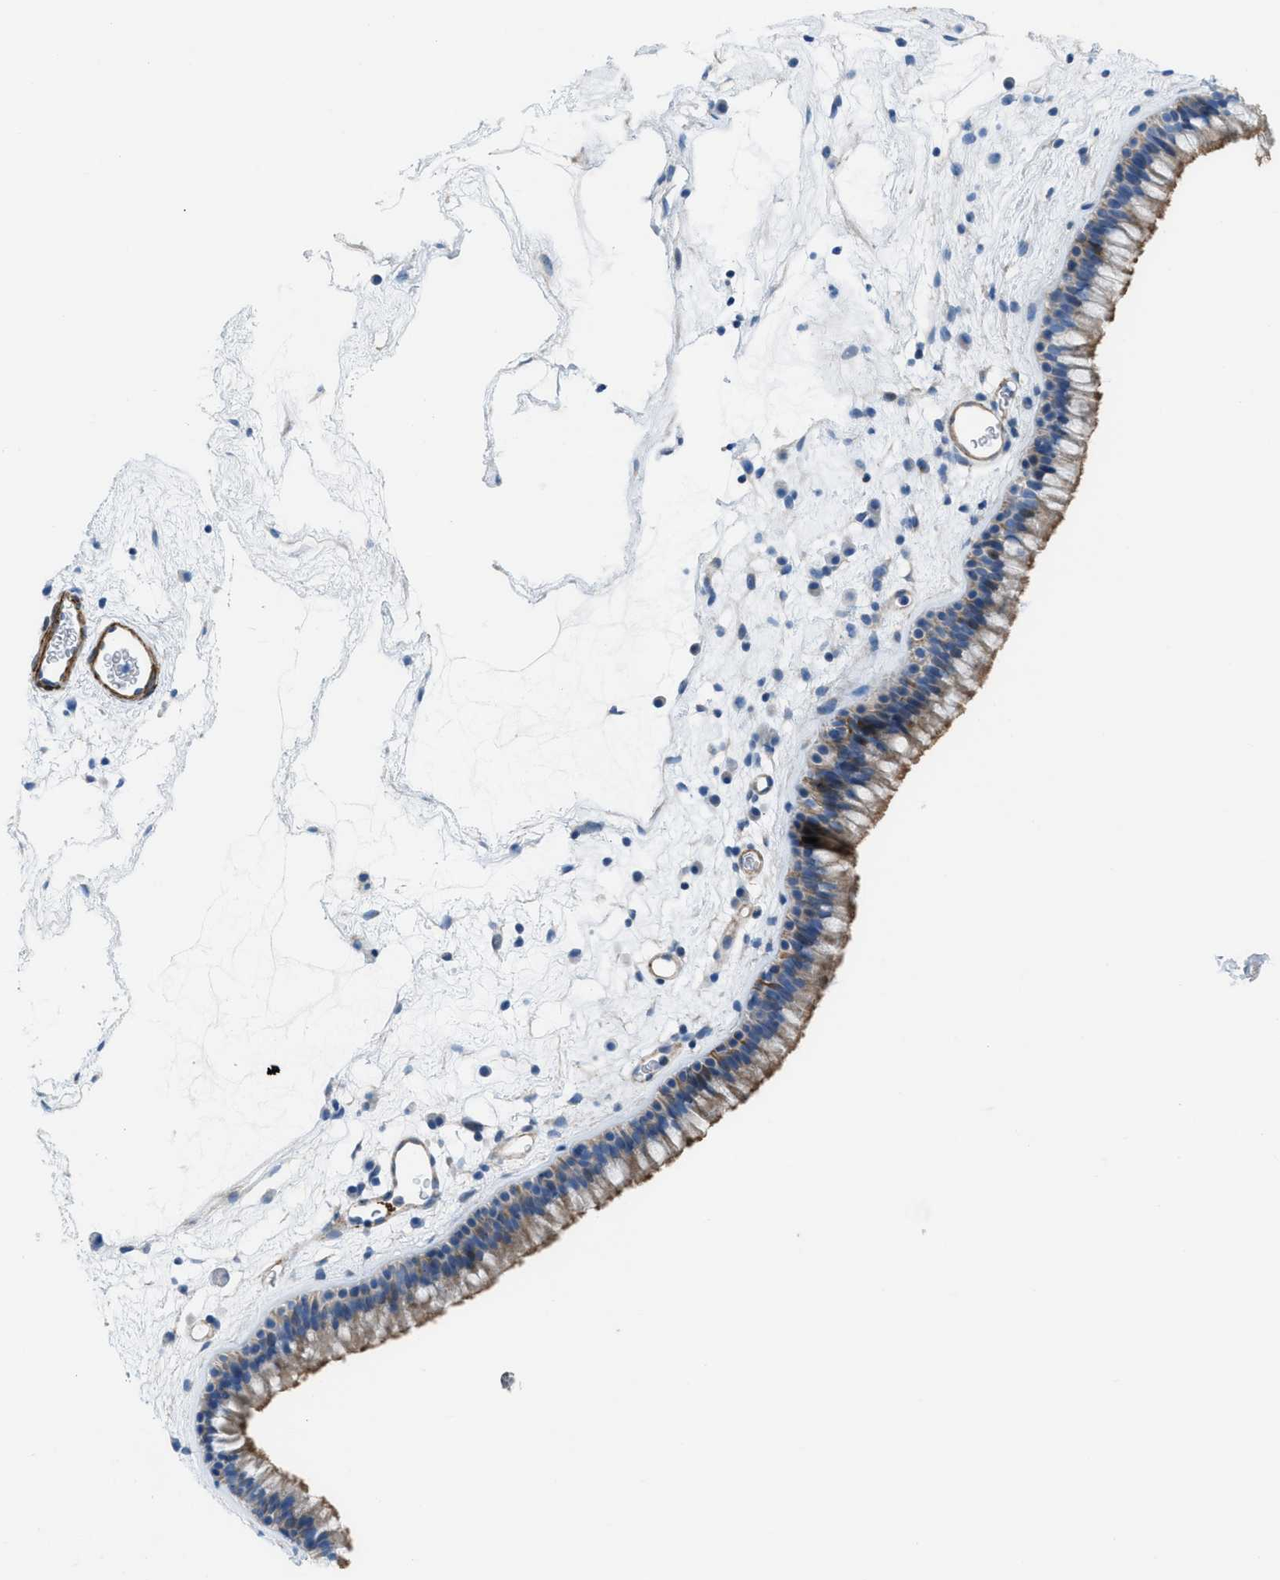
{"staining": {"intensity": "weak", "quantity": ">75%", "location": "cytoplasmic/membranous"}, "tissue": "nasopharynx", "cell_type": "Respiratory epithelial cells", "image_type": "normal", "snomed": [{"axis": "morphology", "description": "Normal tissue, NOS"}, {"axis": "morphology", "description": "Inflammation, NOS"}, {"axis": "topography", "description": "Nasopharynx"}], "caption": "Brown immunohistochemical staining in unremarkable human nasopharynx shows weak cytoplasmic/membranous positivity in about >75% of respiratory epithelial cells.", "gene": "KCNH7", "patient": {"sex": "male", "age": 48}}